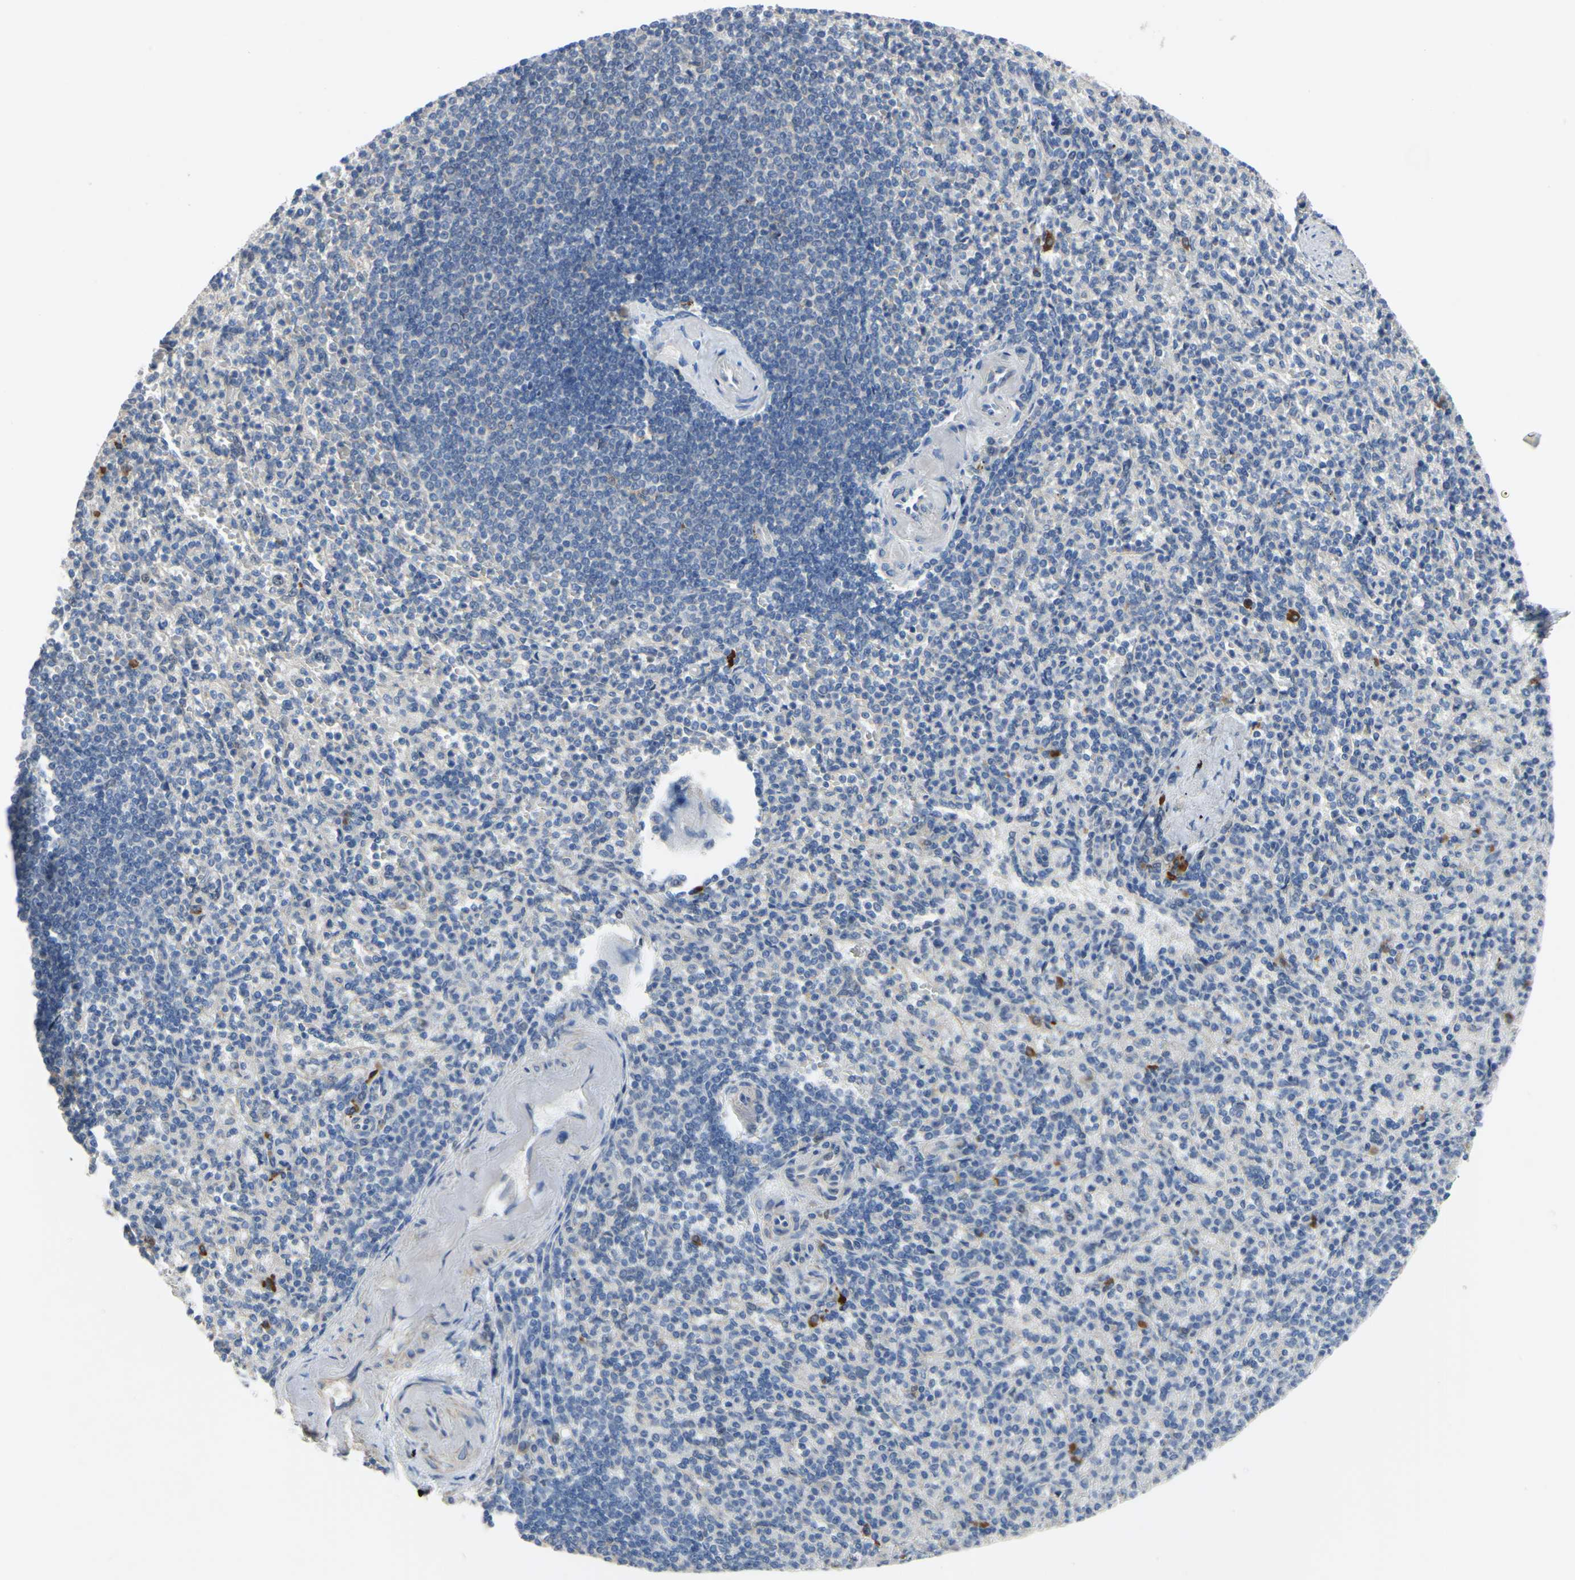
{"staining": {"intensity": "negative", "quantity": "none", "location": "none"}, "tissue": "spleen", "cell_type": "Cells in red pulp", "image_type": "normal", "snomed": [{"axis": "morphology", "description": "Normal tissue, NOS"}, {"axis": "topography", "description": "Spleen"}], "caption": "The micrograph reveals no significant staining in cells in red pulp of spleen.", "gene": "LHX9", "patient": {"sex": "female", "age": 74}}